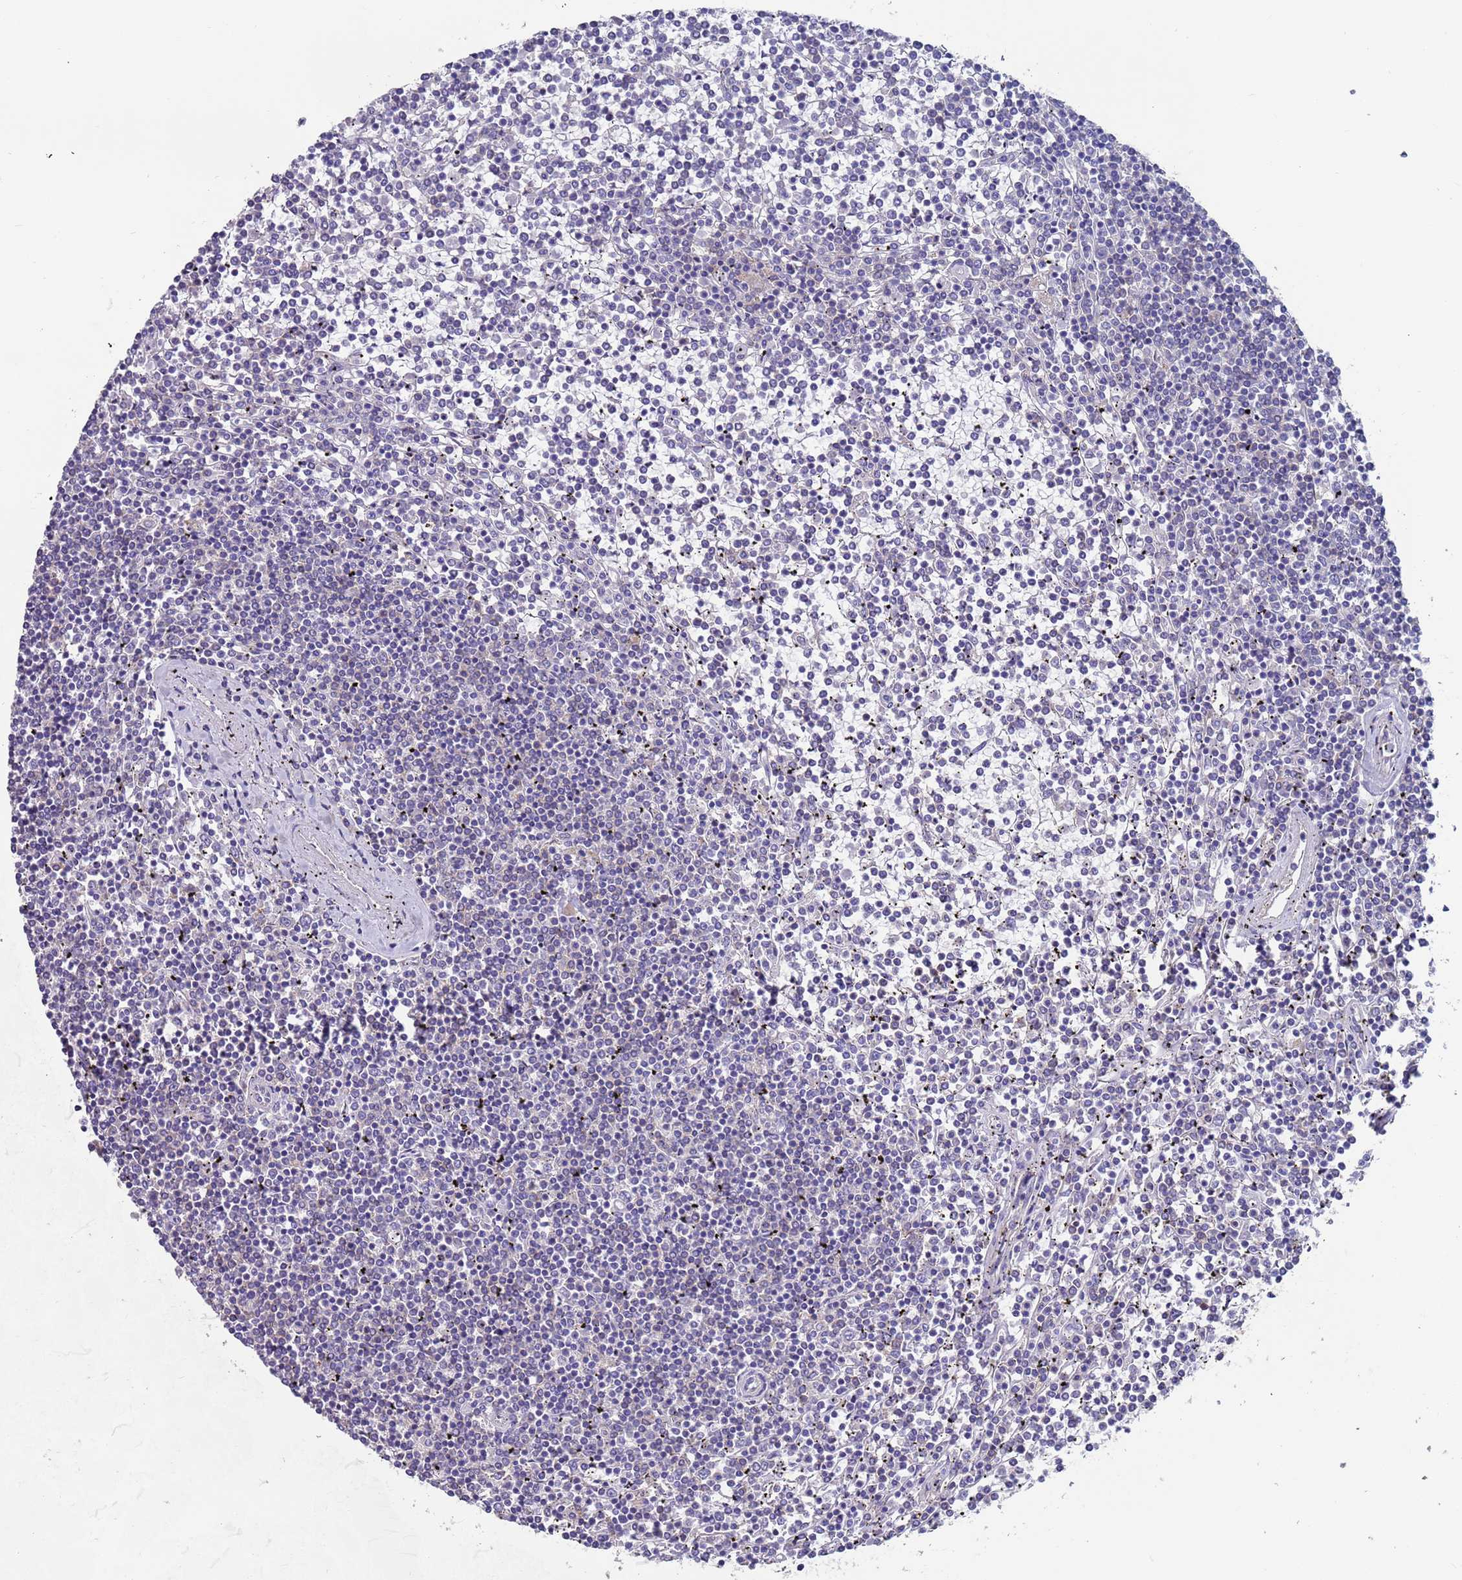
{"staining": {"intensity": "negative", "quantity": "none", "location": "none"}, "tissue": "lymphoma", "cell_type": "Tumor cells", "image_type": "cancer", "snomed": [{"axis": "morphology", "description": "Malignant lymphoma, non-Hodgkin's type, Low grade"}, {"axis": "topography", "description": "Spleen"}], "caption": "DAB (3,3'-diaminobenzidine) immunohistochemical staining of malignant lymphoma, non-Hodgkin's type (low-grade) shows no significant expression in tumor cells.", "gene": "KRTCAP3", "patient": {"sex": "female", "age": 19}}